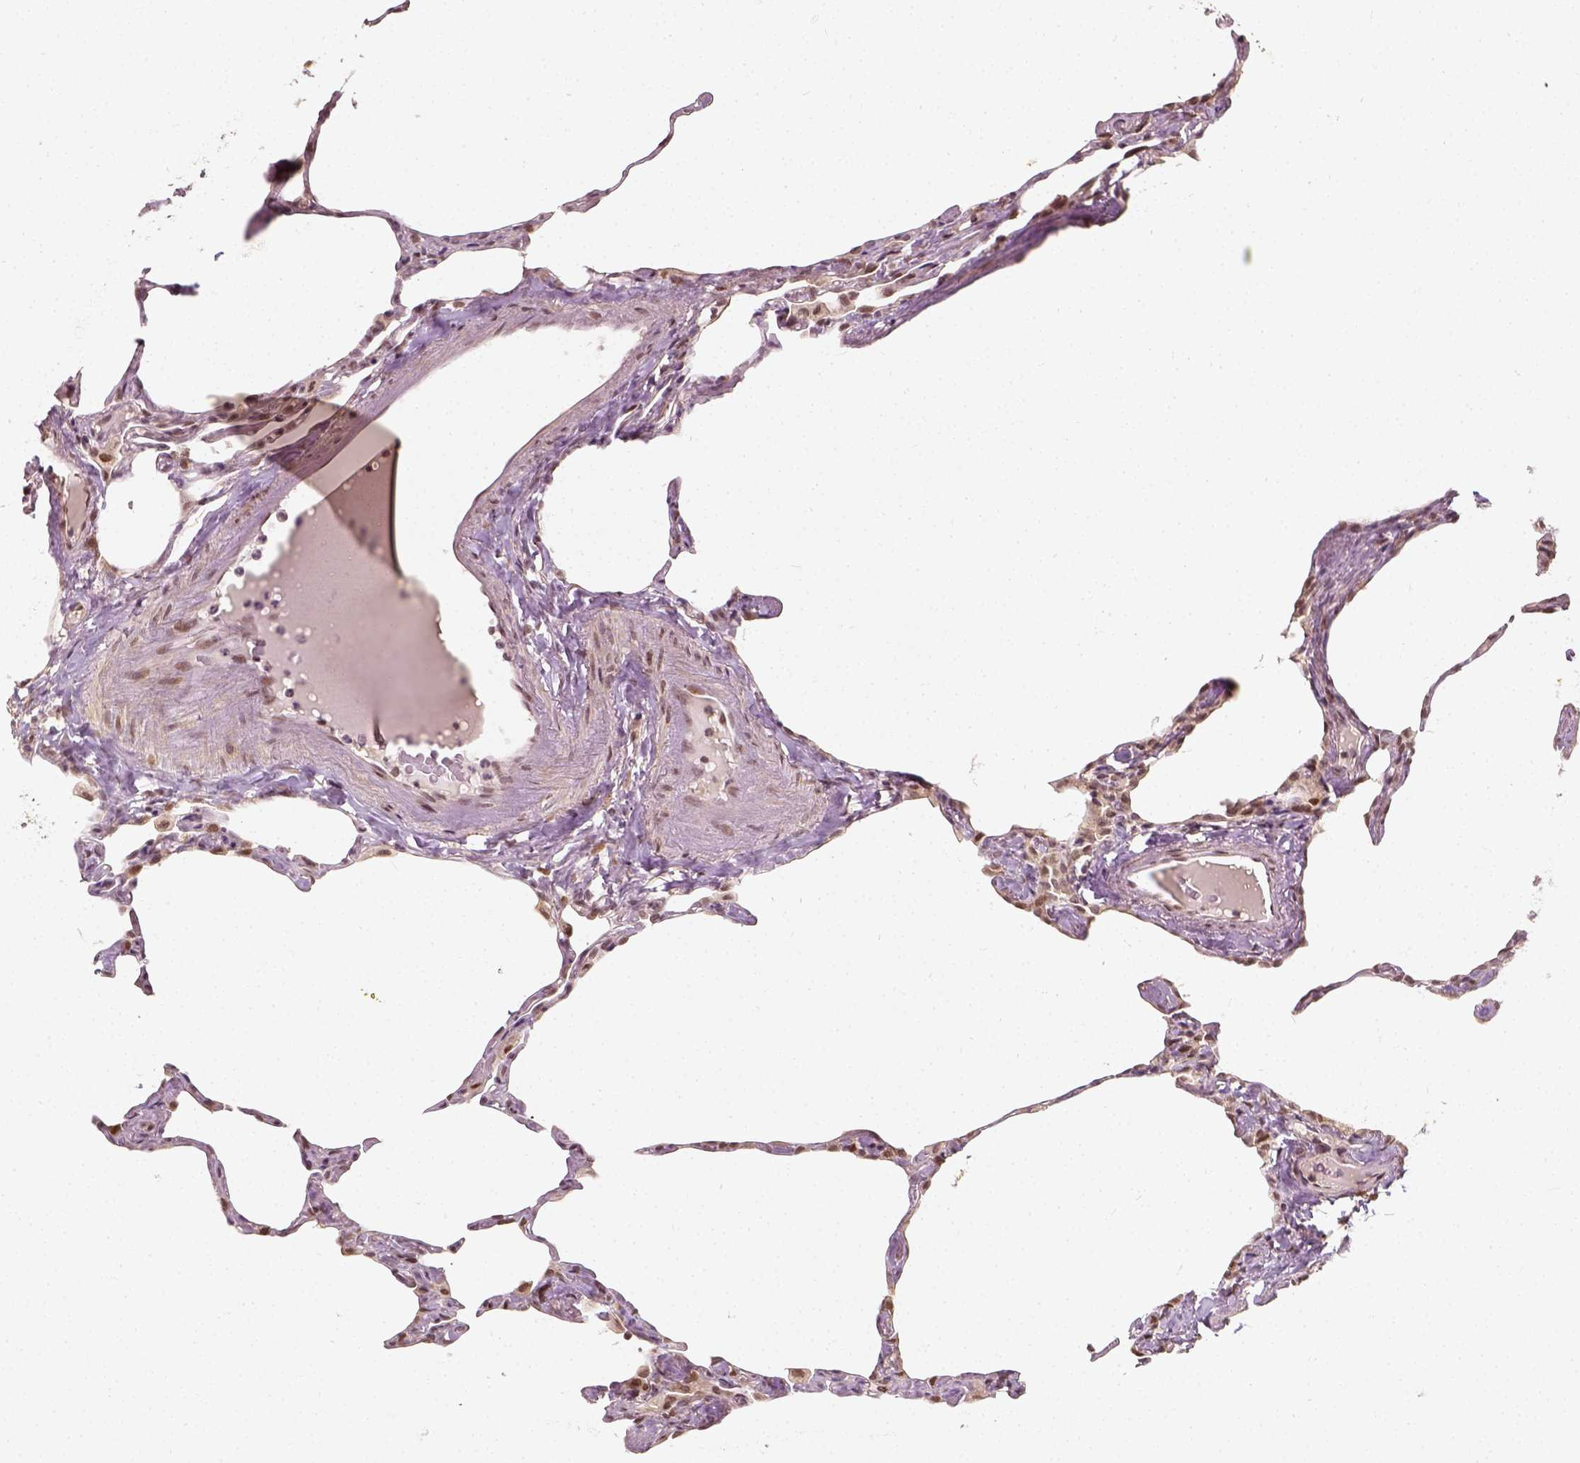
{"staining": {"intensity": "moderate", "quantity": ">75%", "location": "nuclear"}, "tissue": "lung", "cell_type": "Alveolar cells", "image_type": "normal", "snomed": [{"axis": "morphology", "description": "Normal tissue, NOS"}, {"axis": "topography", "description": "Lung"}], "caption": "A high-resolution micrograph shows immunohistochemistry (IHC) staining of unremarkable lung, which reveals moderate nuclear expression in about >75% of alveolar cells. The staining is performed using DAB (3,3'-diaminobenzidine) brown chromogen to label protein expression. The nuclei are counter-stained blue using hematoxylin.", "gene": "ZMAT3", "patient": {"sex": "male", "age": 65}}